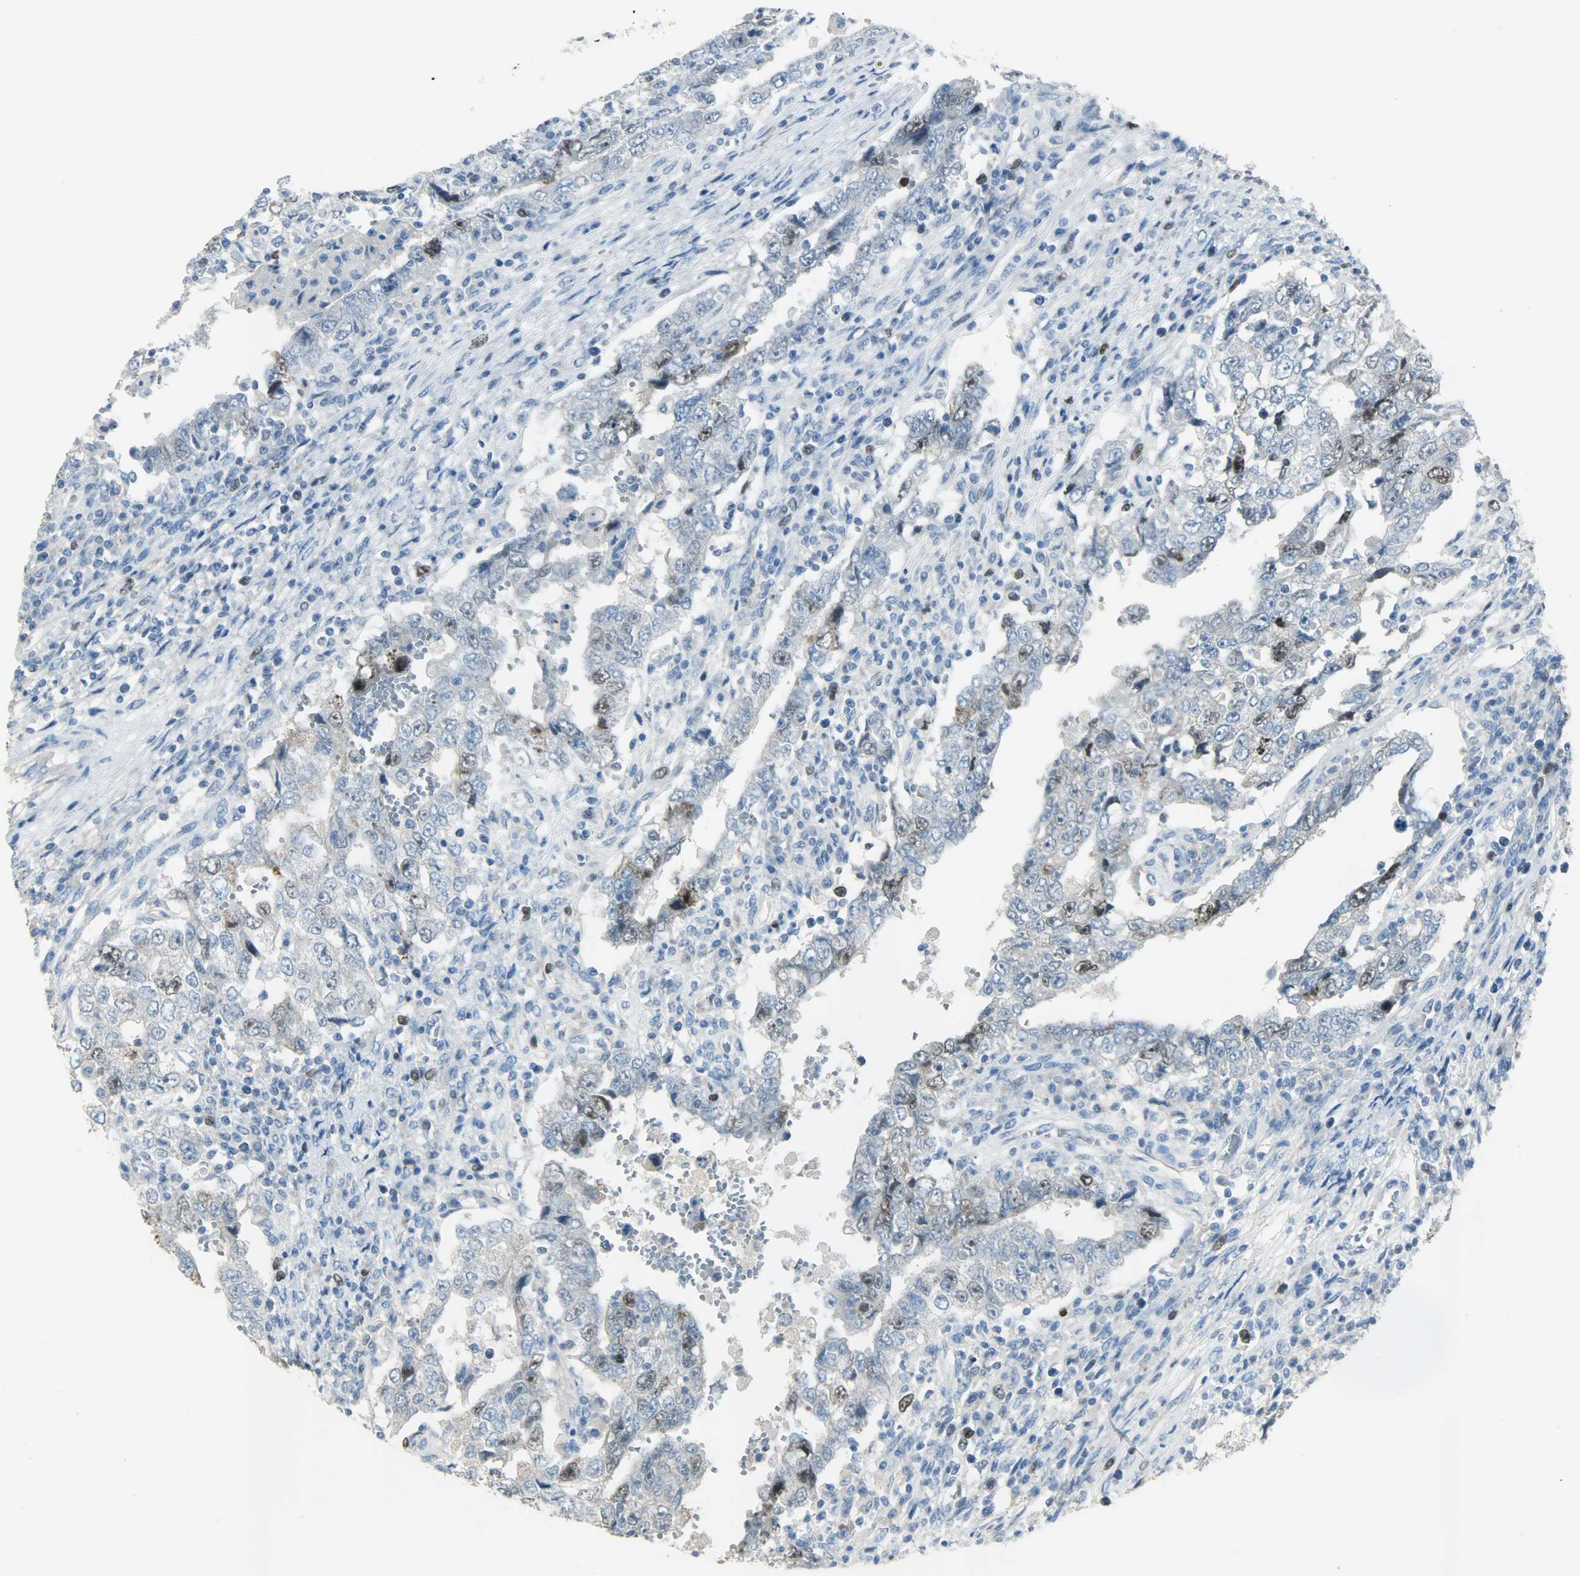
{"staining": {"intensity": "strong", "quantity": "<25%", "location": "nuclear"}, "tissue": "testis cancer", "cell_type": "Tumor cells", "image_type": "cancer", "snomed": [{"axis": "morphology", "description": "Carcinoma, Embryonal, NOS"}, {"axis": "topography", "description": "Testis"}], "caption": "Immunohistochemistry (IHC) (DAB (3,3'-diaminobenzidine)) staining of testis cancer shows strong nuclear protein positivity in about <25% of tumor cells.", "gene": "TPX2", "patient": {"sex": "male", "age": 26}}